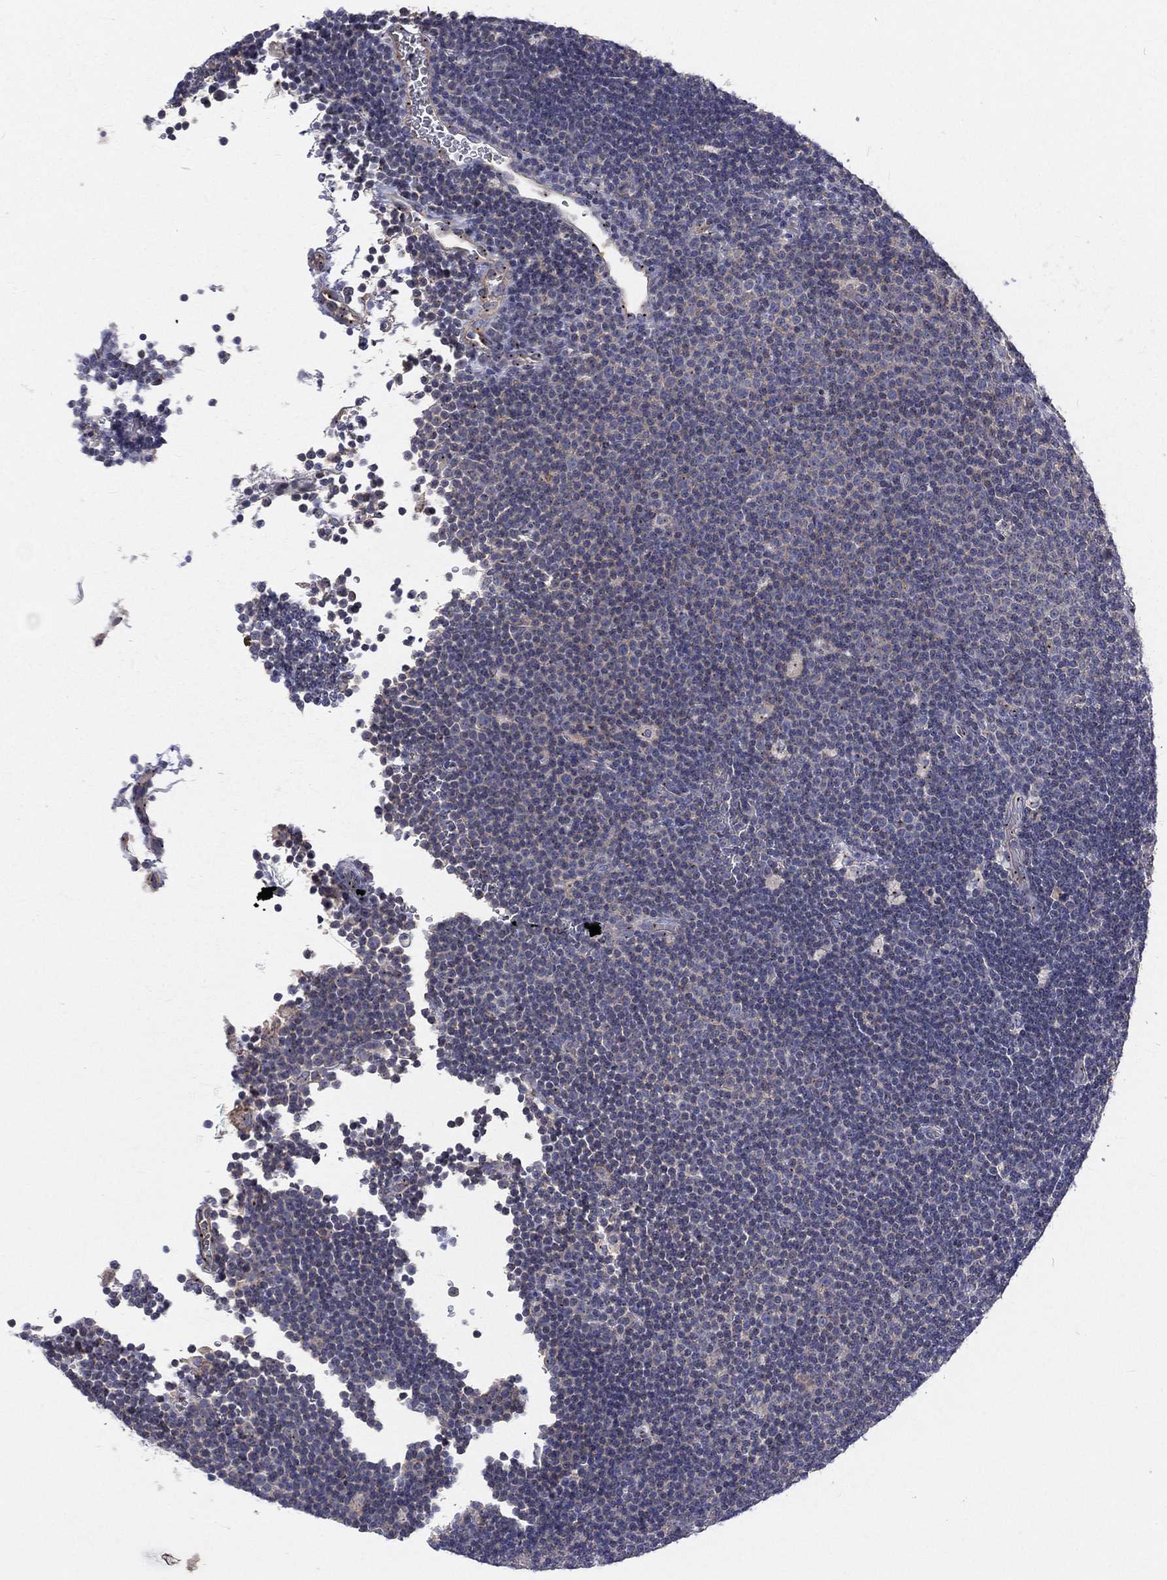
{"staining": {"intensity": "negative", "quantity": "none", "location": "none"}, "tissue": "lymphoma", "cell_type": "Tumor cells", "image_type": "cancer", "snomed": [{"axis": "morphology", "description": "Malignant lymphoma, non-Hodgkin's type, Low grade"}, {"axis": "topography", "description": "Brain"}], "caption": "Immunohistochemical staining of lymphoma exhibits no significant expression in tumor cells. The staining is performed using DAB brown chromogen with nuclei counter-stained in using hematoxylin.", "gene": "CROCC", "patient": {"sex": "female", "age": 66}}